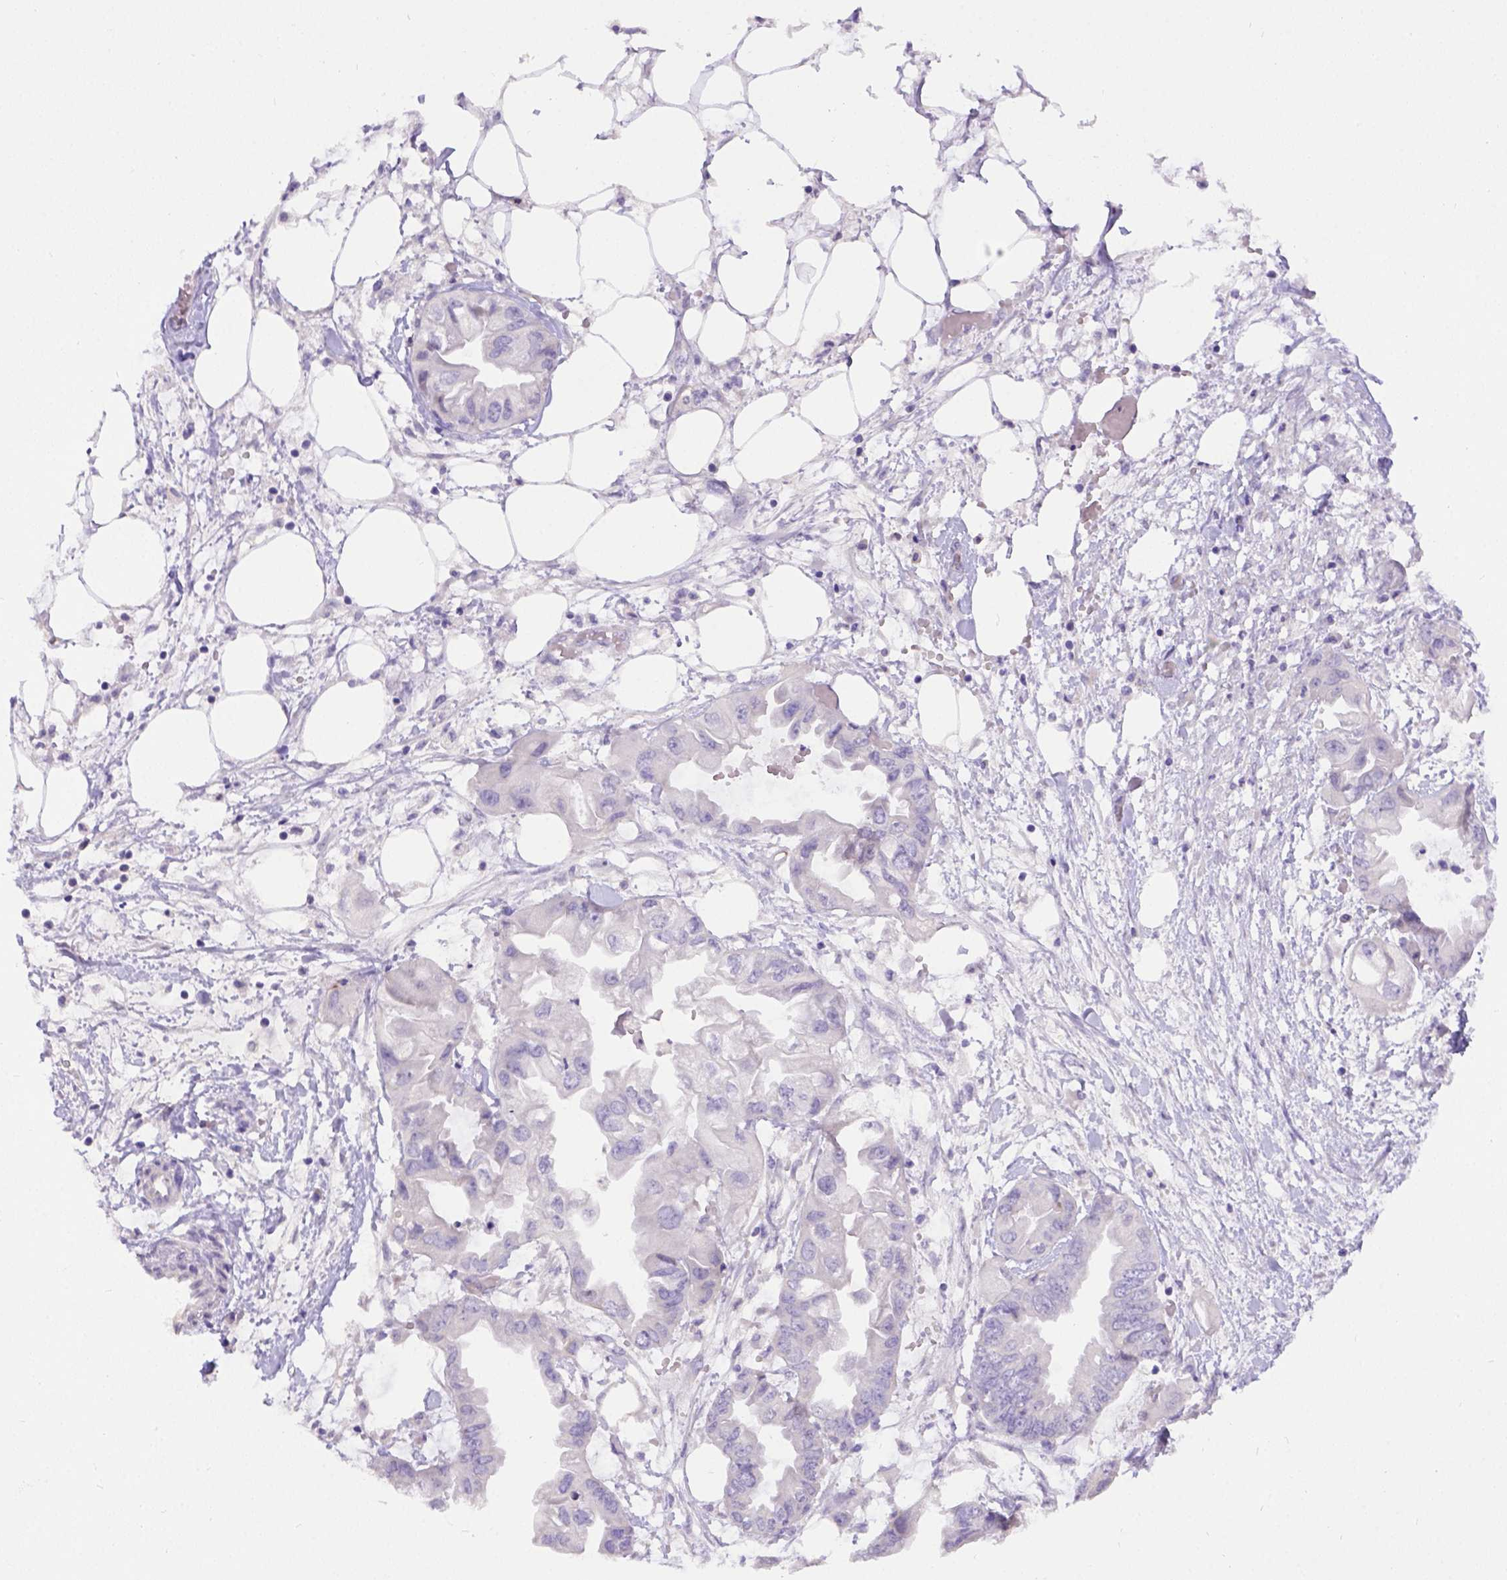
{"staining": {"intensity": "negative", "quantity": "none", "location": "none"}, "tissue": "endometrial cancer", "cell_type": "Tumor cells", "image_type": "cancer", "snomed": [{"axis": "morphology", "description": "Adenocarcinoma, NOS"}, {"axis": "morphology", "description": "Adenocarcinoma, metastatic, NOS"}, {"axis": "topography", "description": "Adipose tissue"}, {"axis": "topography", "description": "Endometrium"}], "caption": "A micrograph of endometrial cancer (adenocarcinoma) stained for a protein demonstrates no brown staining in tumor cells. (Brightfield microscopy of DAB (3,3'-diaminobenzidine) IHC at high magnification).", "gene": "B3GAT1", "patient": {"sex": "female", "age": 67}}